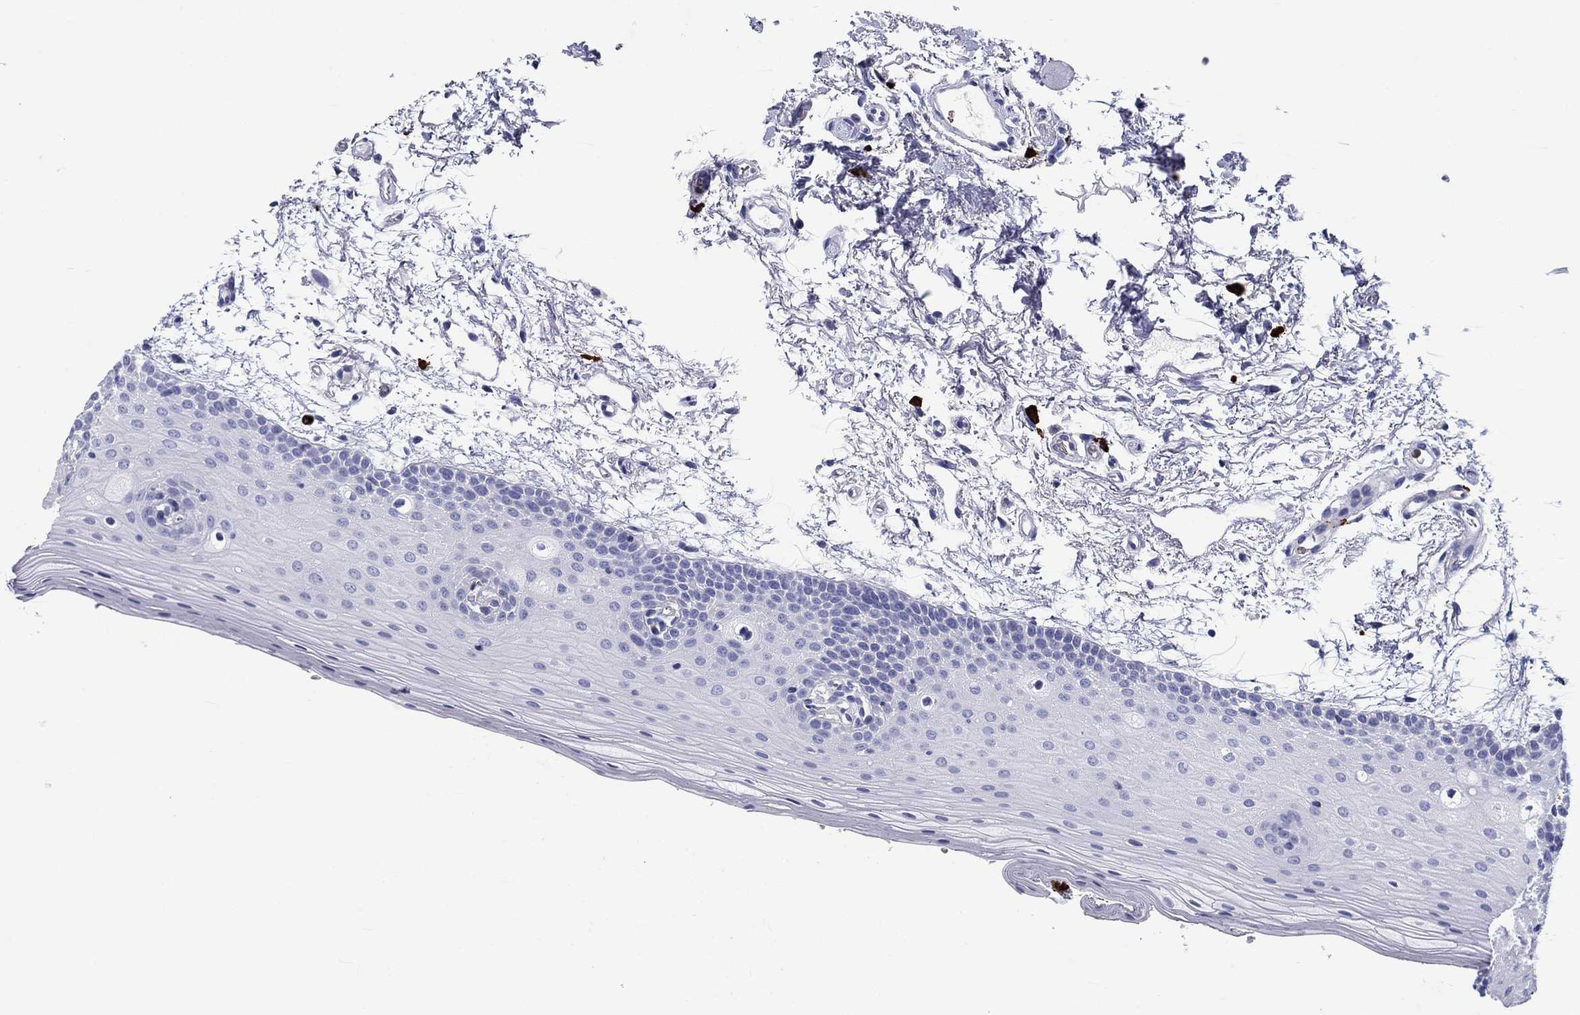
{"staining": {"intensity": "negative", "quantity": "none", "location": "none"}, "tissue": "oral mucosa", "cell_type": "Squamous epithelial cells", "image_type": "normal", "snomed": [{"axis": "morphology", "description": "Normal tissue, NOS"}, {"axis": "topography", "description": "Oral tissue"}, {"axis": "topography", "description": "Tounge, NOS"}], "caption": "A photomicrograph of human oral mucosa is negative for staining in squamous epithelial cells.", "gene": "CD40LG", "patient": {"sex": "female", "age": 86}}